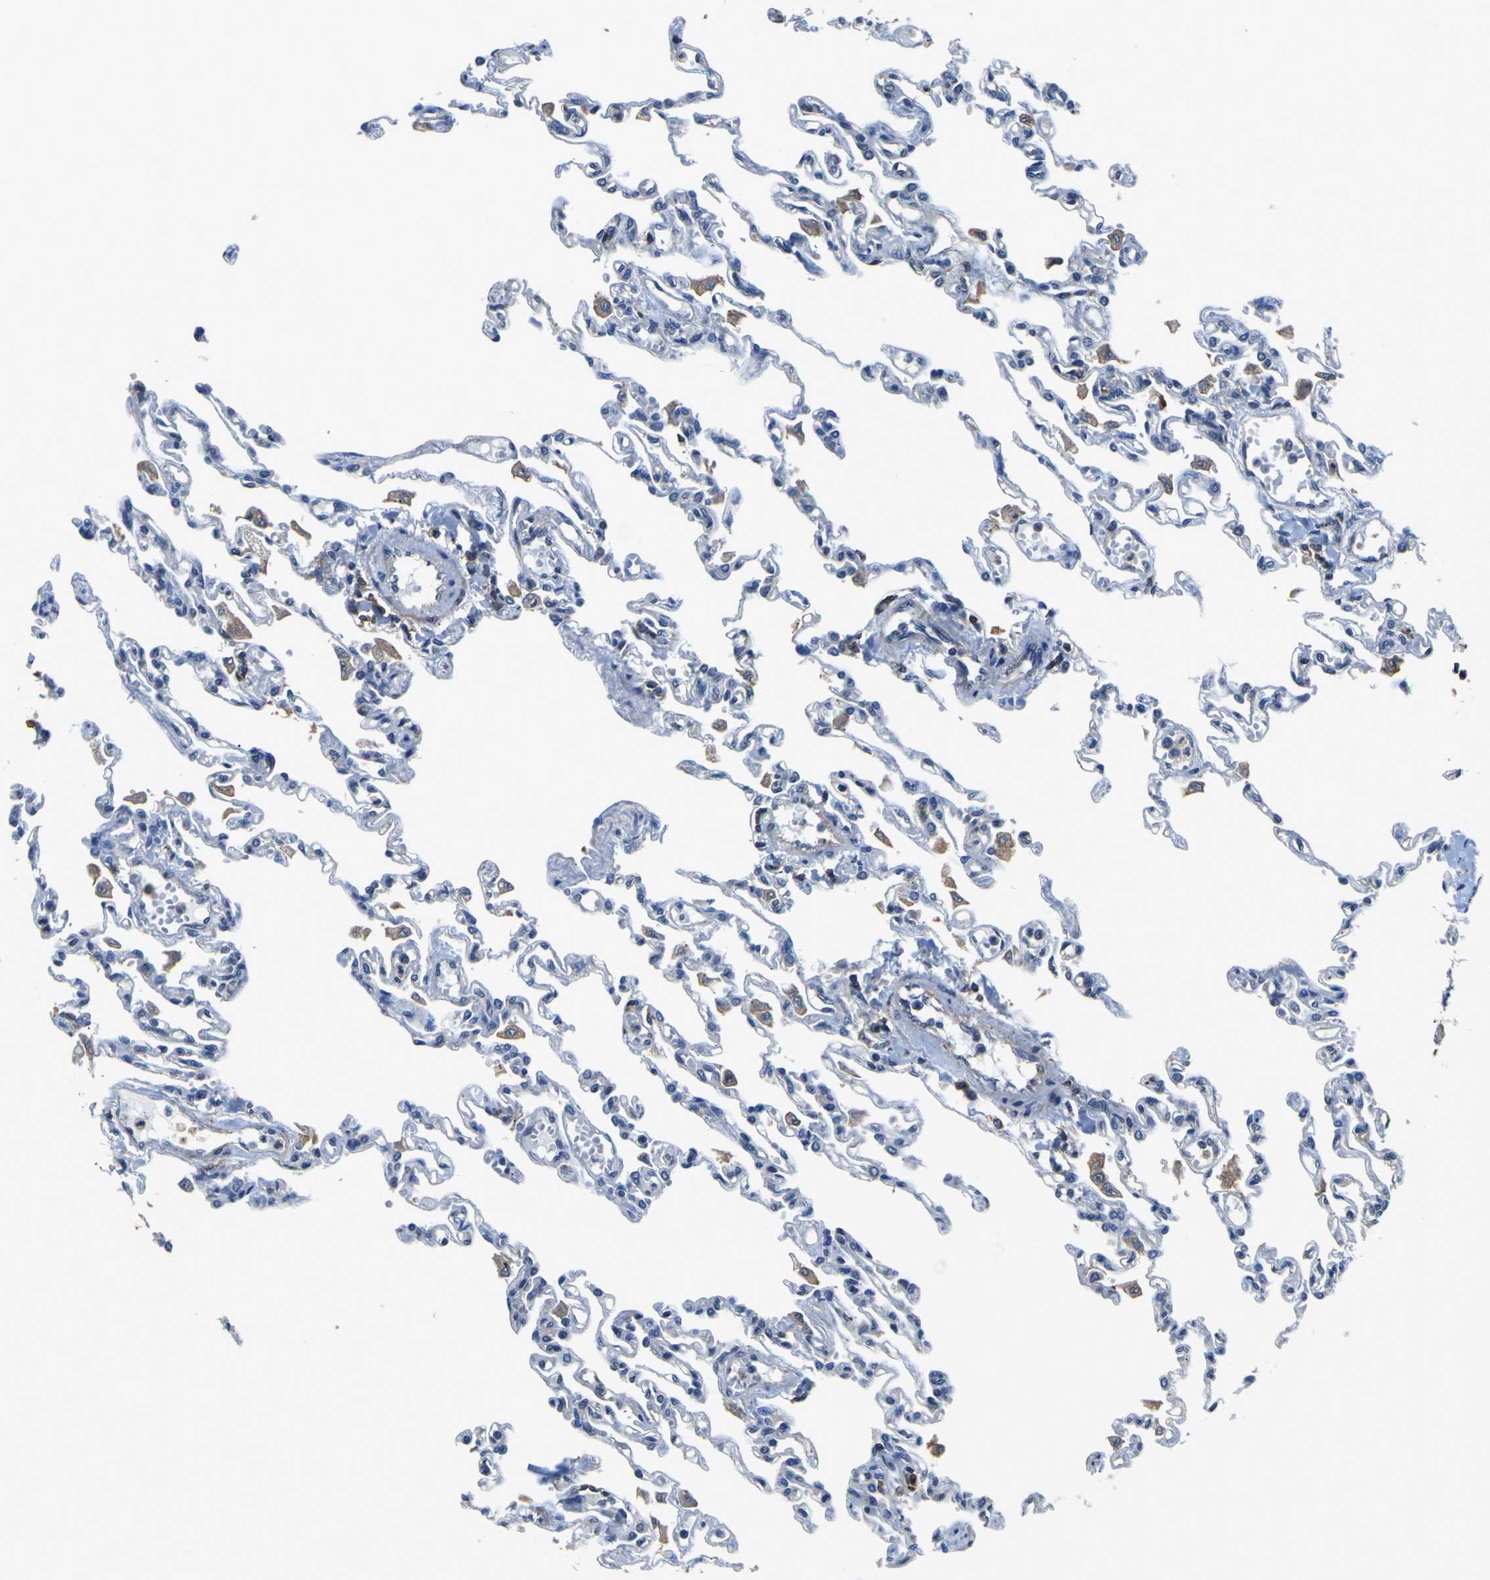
{"staining": {"intensity": "negative", "quantity": "none", "location": "none"}, "tissue": "lung", "cell_type": "Alveolar cells", "image_type": "normal", "snomed": [{"axis": "morphology", "description": "Normal tissue, NOS"}, {"axis": "topography", "description": "Lung"}], "caption": "This is an immunohistochemistry micrograph of normal human lung. There is no staining in alveolar cells.", "gene": "CNR2", "patient": {"sex": "male", "age": 21}}